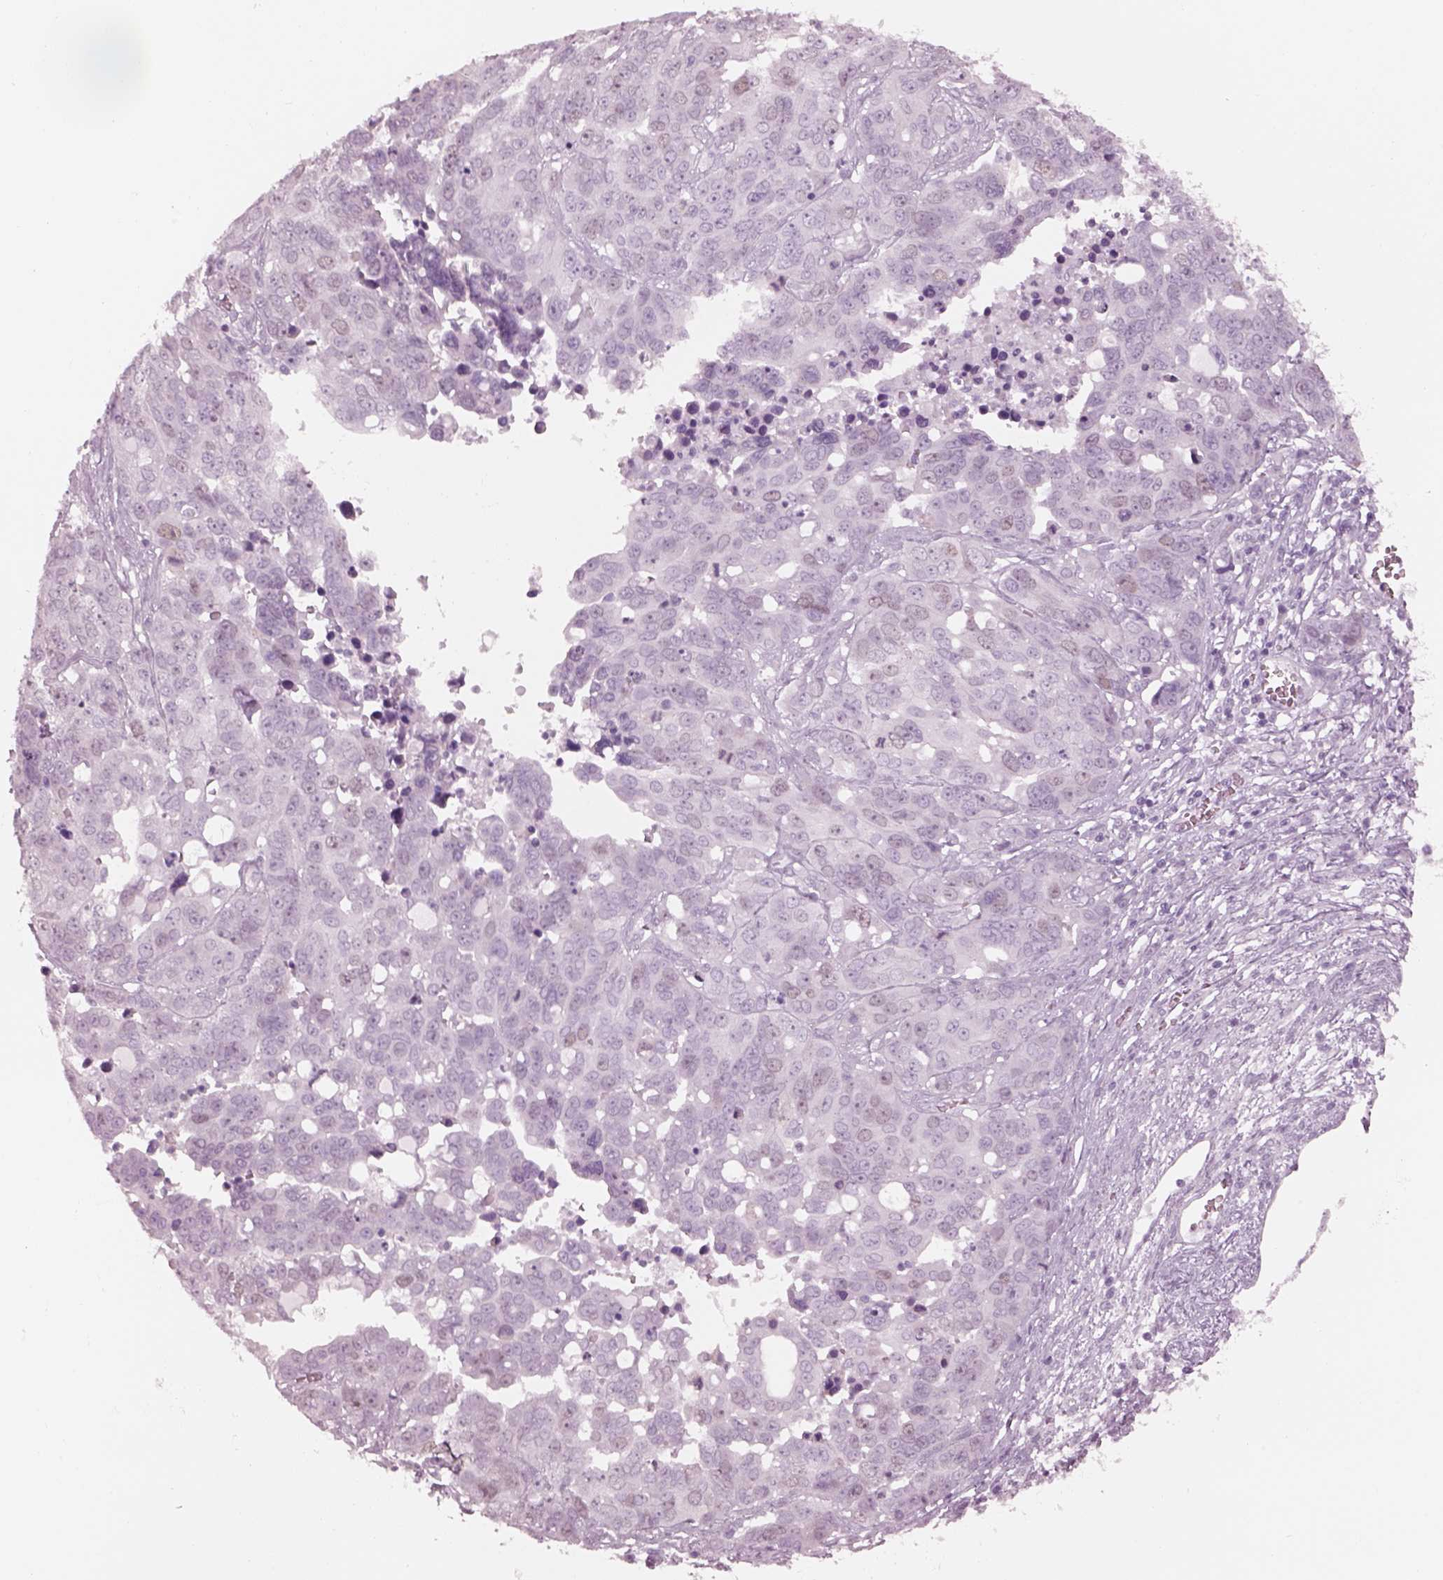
{"staining": {"intensity": "negative", "quantity": "none", "location": "none"}, "tissue": "ovarian cancer", "cell_type": "Tumor cells", "image_type": "cancer", "snomed": [{"axis": "morphology", "description": "Carcinoma, endometroid"}, {"axis": "topography", "description": "Ovary"}], "caption": "DAB immunohistochemical staining of human ovarian cancer (endometroid carcinoma) displays no significant expression in tumor cells.", "gene": "KRTAP24-1", "patient": {"sex": "female", "age": 78}}